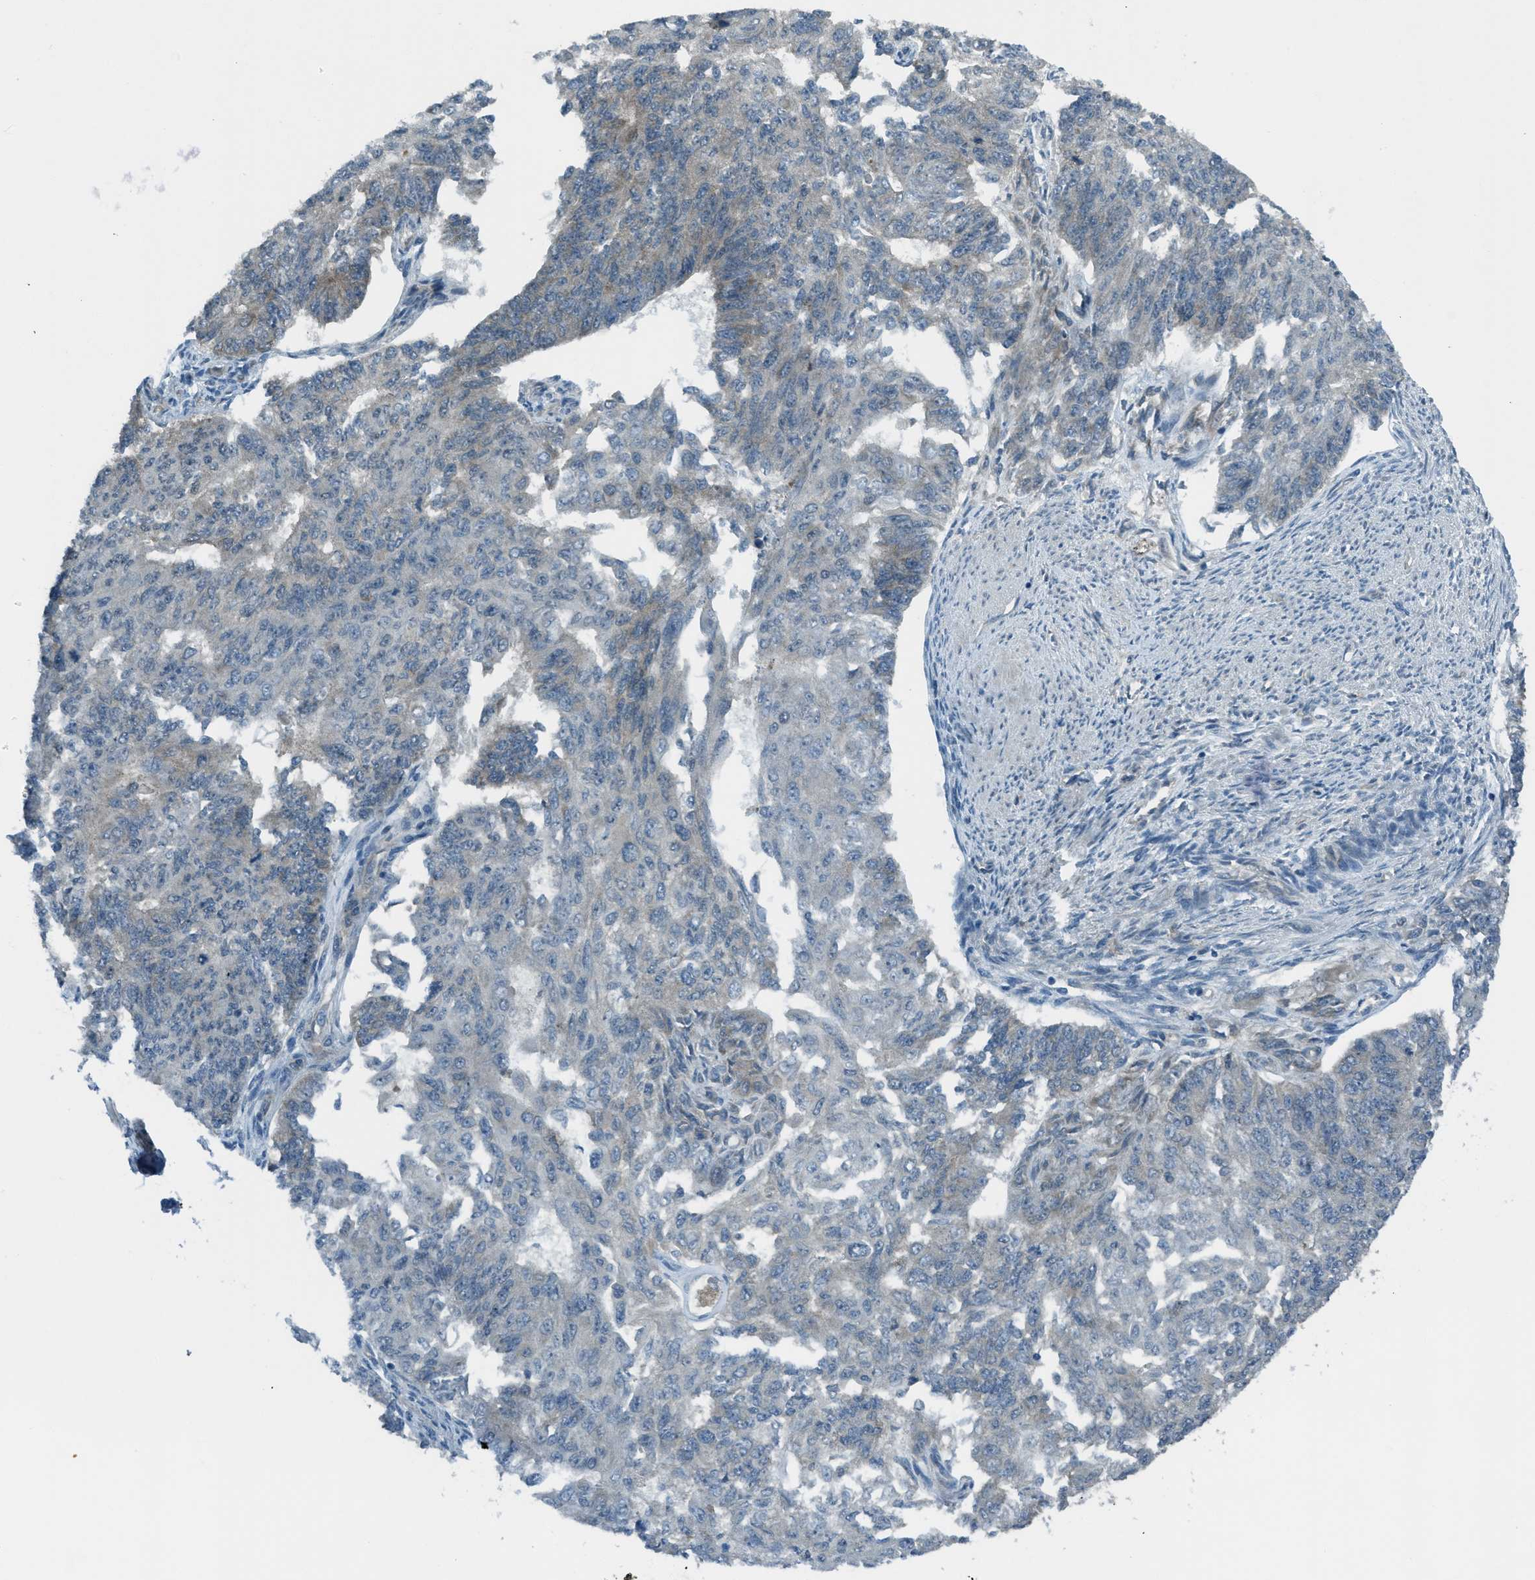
{"staining": {"intensity": "negative", "quantity": "none", "location": "none"}, "tissue": "endometrial cancer", "cell_type": "Tumor cells", "image_type": "cancer", "snomed": [{"axis": "morphology", "description": "Adenocarcinoma, NOS"}, {"axis": "topography", "description": "Endometrium"}], "caption": "The histopathology image shows no significant staining in tumor cells of endometrial cancer. (Immunohistochemistry (ihc), brightfield microscopy, high magnification).", "gene": "ASAP2", "patient": {"sex": "female", "age": 32}}